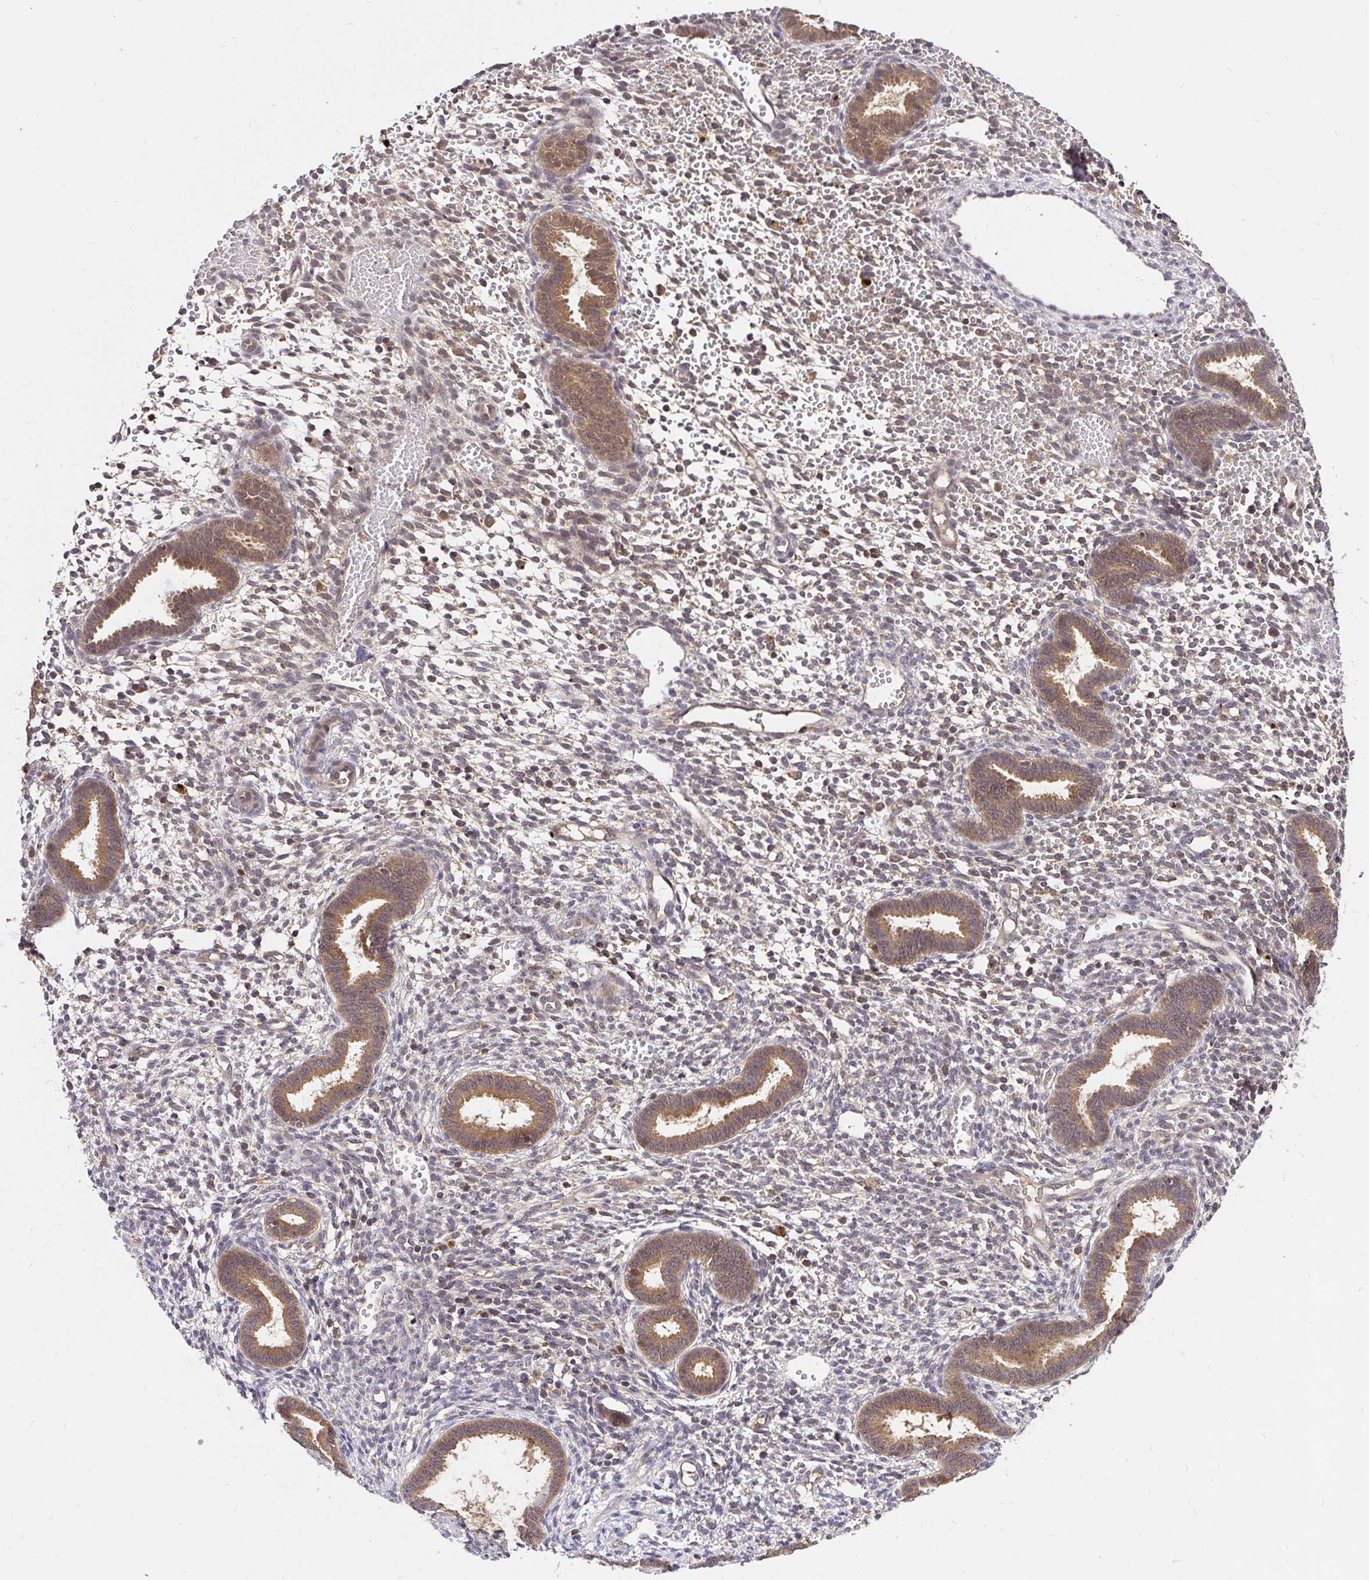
{"staining": {"intensity": "weak", "quantity": "25%-75%", "location": "cytoplasmic/membranous"}, "tissue": "endometrium", "cell_type": "Cells in endometrial stroma", "image_type": "normal", "snomed": [{"axis": "morphology", "description": "Normal tissue, NOS"}, {"axis": "topography", "description": "Endometrium"}], "caption": "Protein expression analysis of benign human endometrium reveals weak cytoplasmic/membranous expression in about 25%-75% of cells in endometrial stroma.", "gene": "UBE2M", "patient": {"sex": "female", "age": 36}}